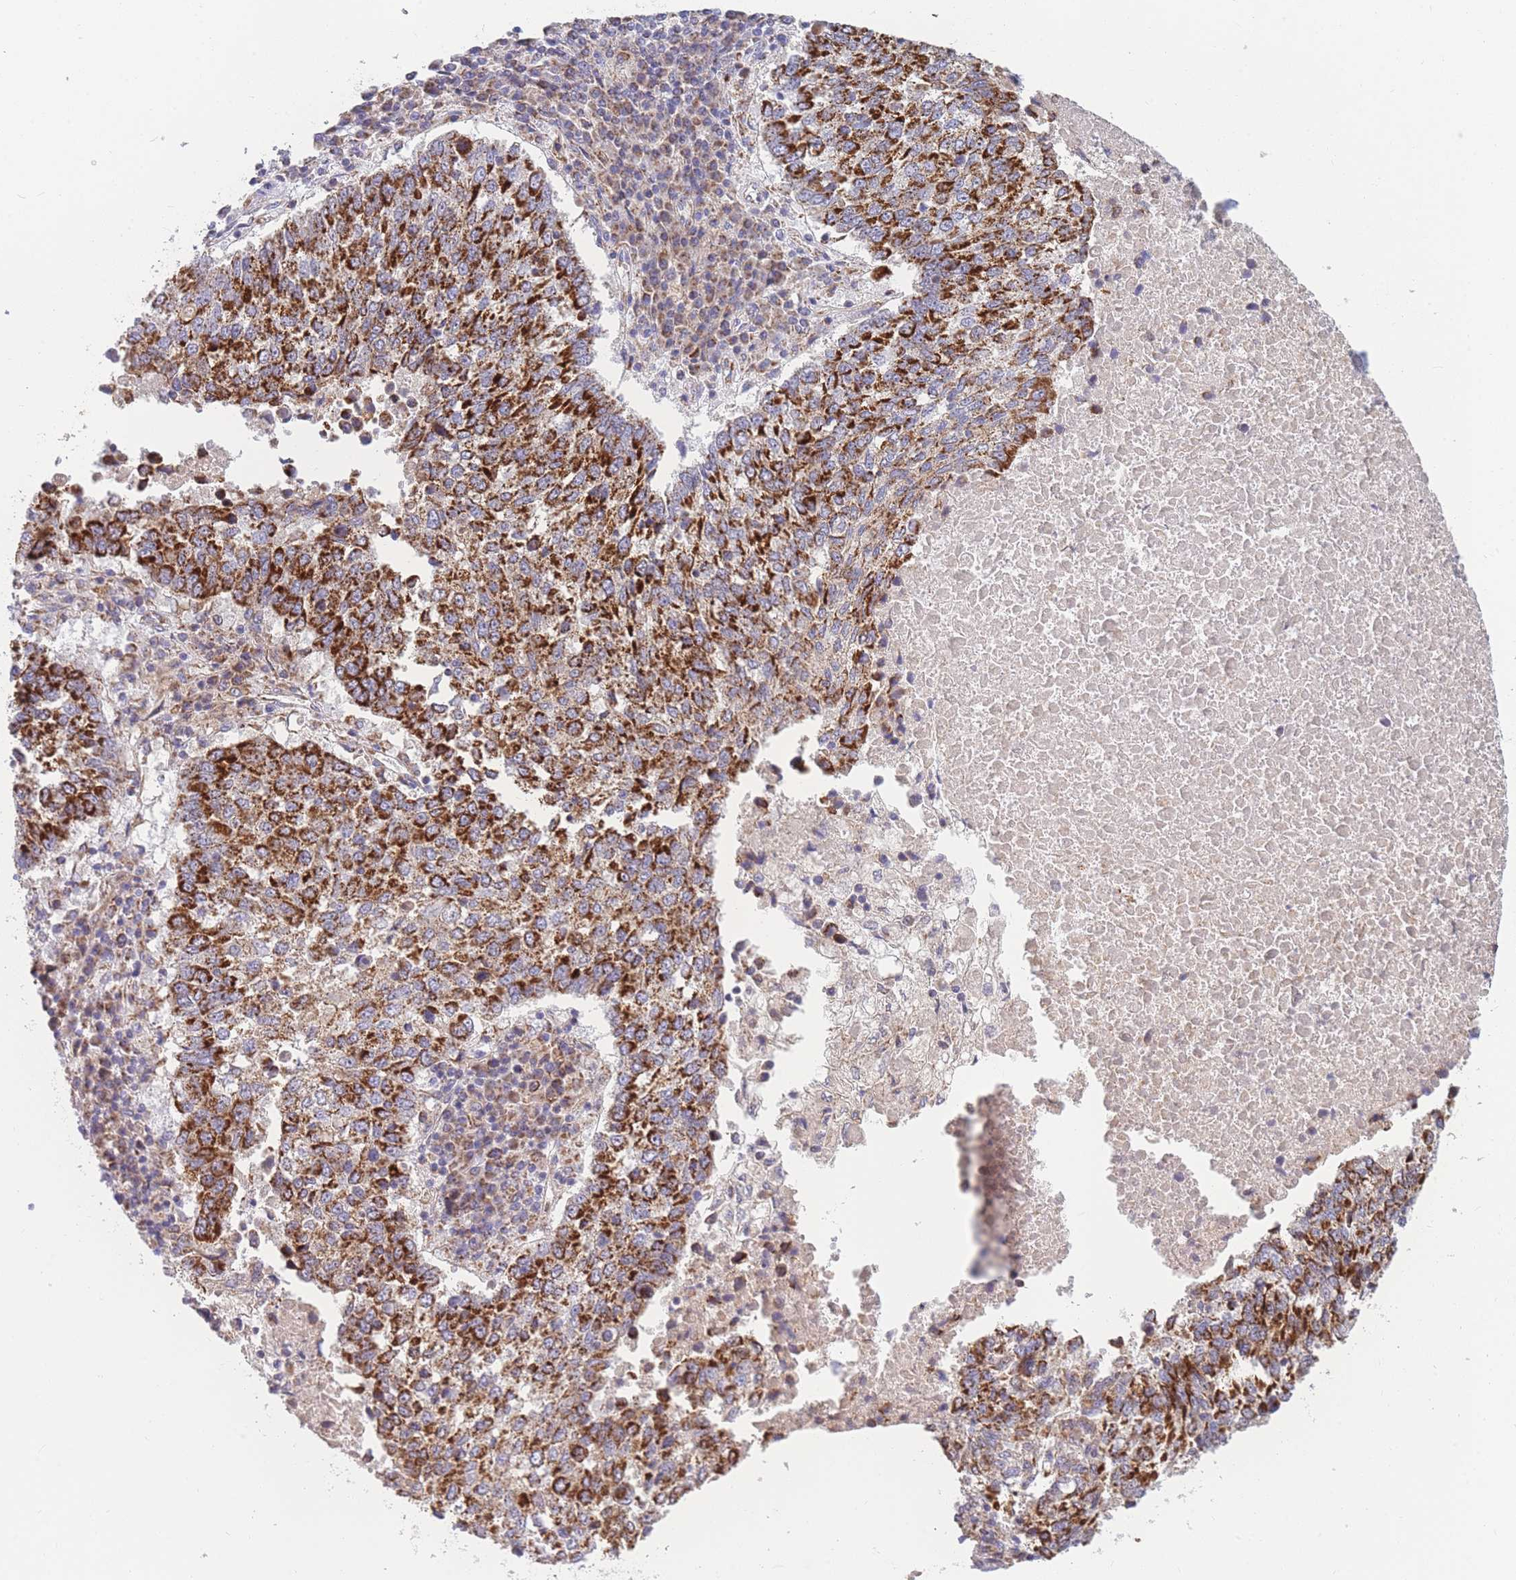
{"staining": {"intensity": "strong", "quantity": ">75%", "location": "cytoplasmic/membranous"}, "tissue": "lung cancer", "cell_type": "Tumor cells", "image_type": "cancer", "snomed": [{"axis": "morphology", "description": "Squamous cell carcinoma, NOS"}, {"axis": "topography", "description": "Lung"}], "caption": "This is a micrograph of immunohistochemistry staining of lung cancer, which shows strong expression in the cytoplasmic/membranous of tumor cells.", "gene": "MRPS11", "patient": {"sex": "male", "age": 73}}